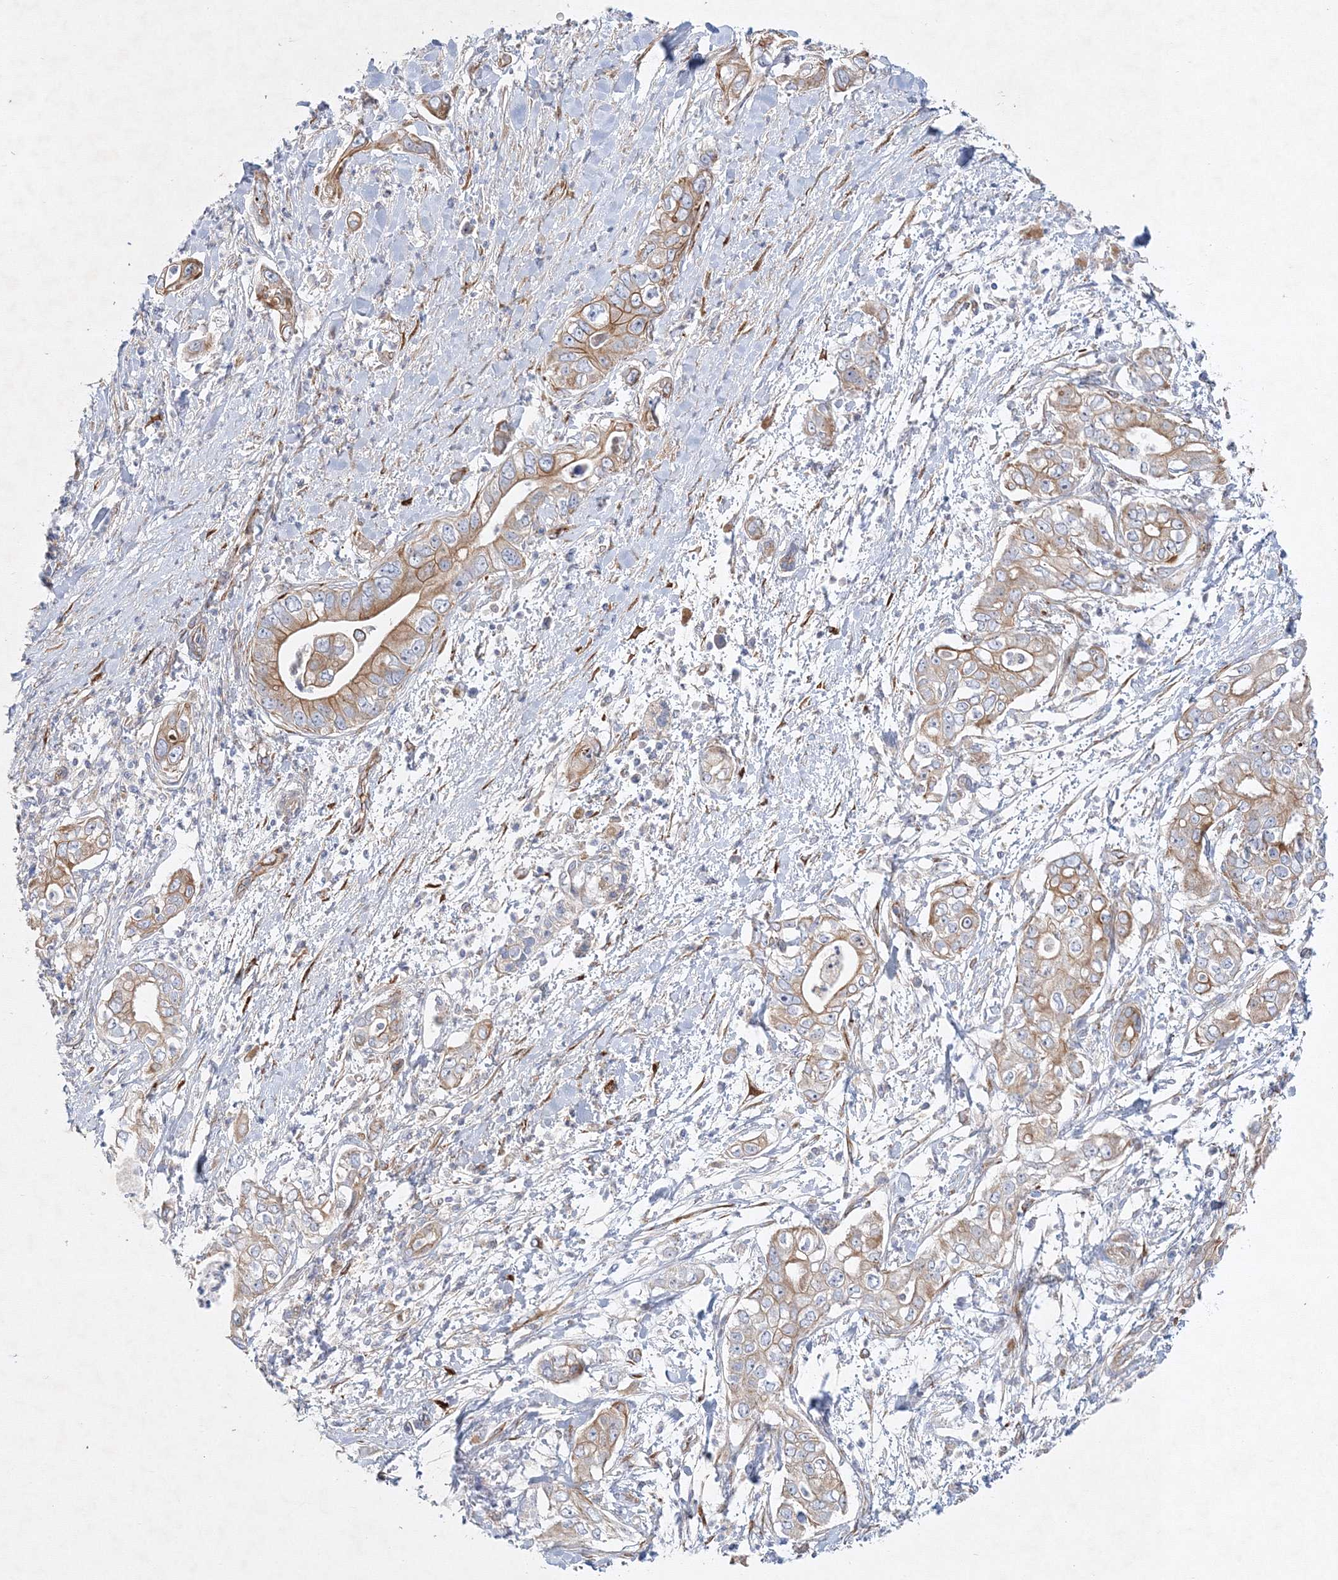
{"staining": {"intensity": "moderate", "quantity": "25%-75%", "location": "cytoplasmic/membranous"}, "tissue": "pancreatic cancer", "cell_type": "Tumor cells", "image_type": "cancer", "snomed": [{"axis": "morphology", "description": "Adenocarcinoma, NOS"}, {"axis": "topography", "description": "Pancreas"}], "caption": "Pancreatic adenocarcinoma stained with immunohistochemistry (IHC) exhibits moderate cytoplasmic/membranous expression in approximately 25%-75% of tumor cells.", "gene": "ZFYVE16", "patient": {"sex": "female", "age": 78}}